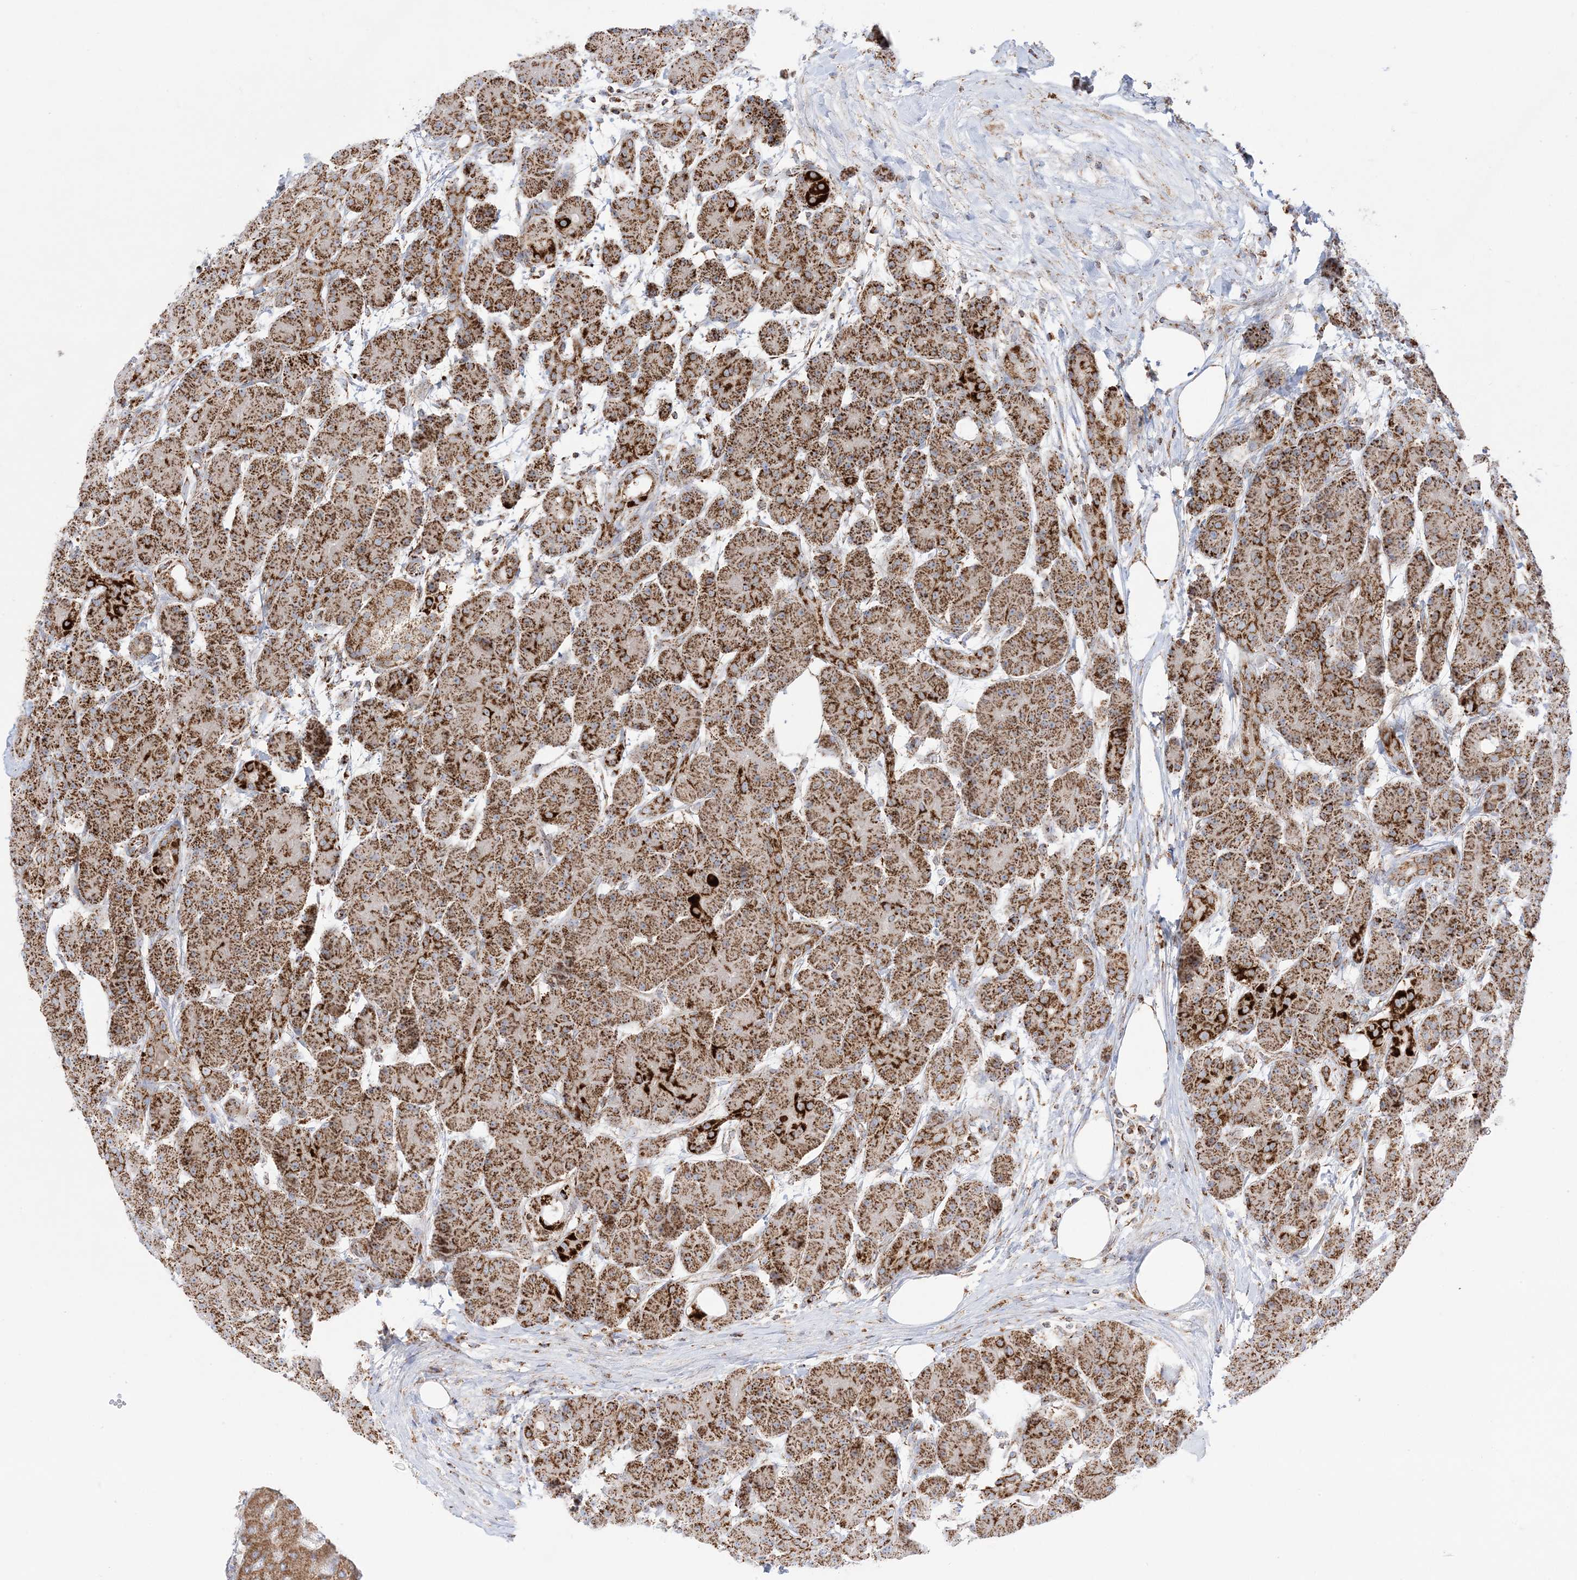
{"staining": {"intensity": "strong", "quantity": ">75%", "location": "cytoplasmic/membranous"}, "tissue": "pancreas", "cell_type": "Exocrine glandular cells", "image_type": "normal", "snomed": [{"axis": "morphology", "description": "Normal tissue, NOS"}, {"axis": "topography", "description": "Pancreas"}], "caption": "Immunohistochemistry (IHC) of unremarkable human pancreas displays high levels of strong cytoplasmic/membranous expression in approximately >75% of exocrine glandular cells.", "gene": "MRPS36", "patient": {"sex": "male", "age": 63}}